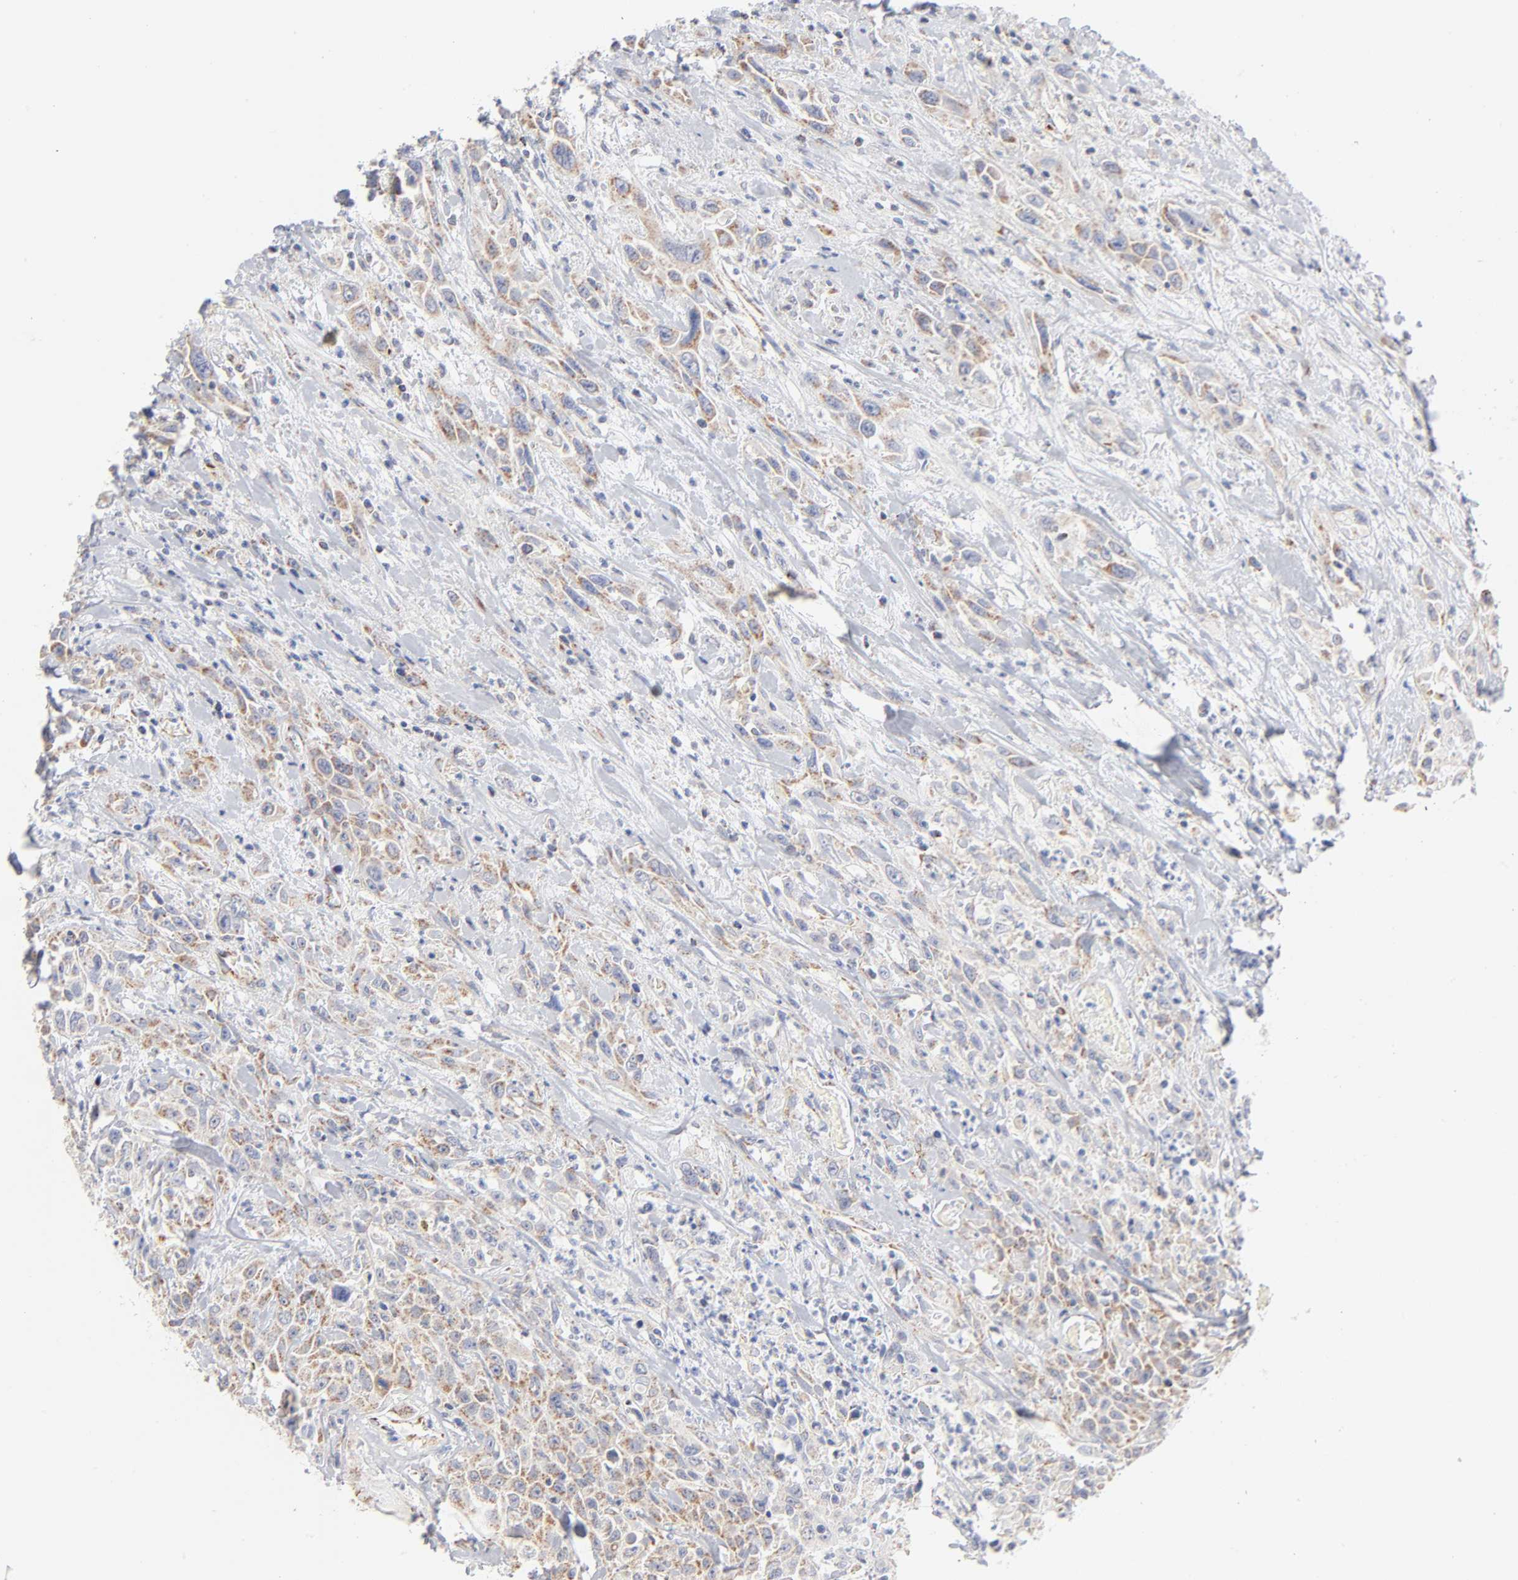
{"staining": {"intensity": "moderate", "quantity": "25%-75%", "location": "cytoplasmic/membranous"}, "tissue": "urothelial cancer", "cell_type": "Tumor cells", "image_type": "cancer", "snomed": [{"axis": "morphology", "description": "Urothelial carcinoma, High grade"}, {"axis": "topography", "description": "Urinary bladder"}], "caption": "Brown immunohistochemical staining in urothelial cancer exhibits moderate cytoplasmic/membranous staining in about 25%-75% of tumor cells.", "gene": "MRPL58", "patient": {"sex": "female", "age": 84}}